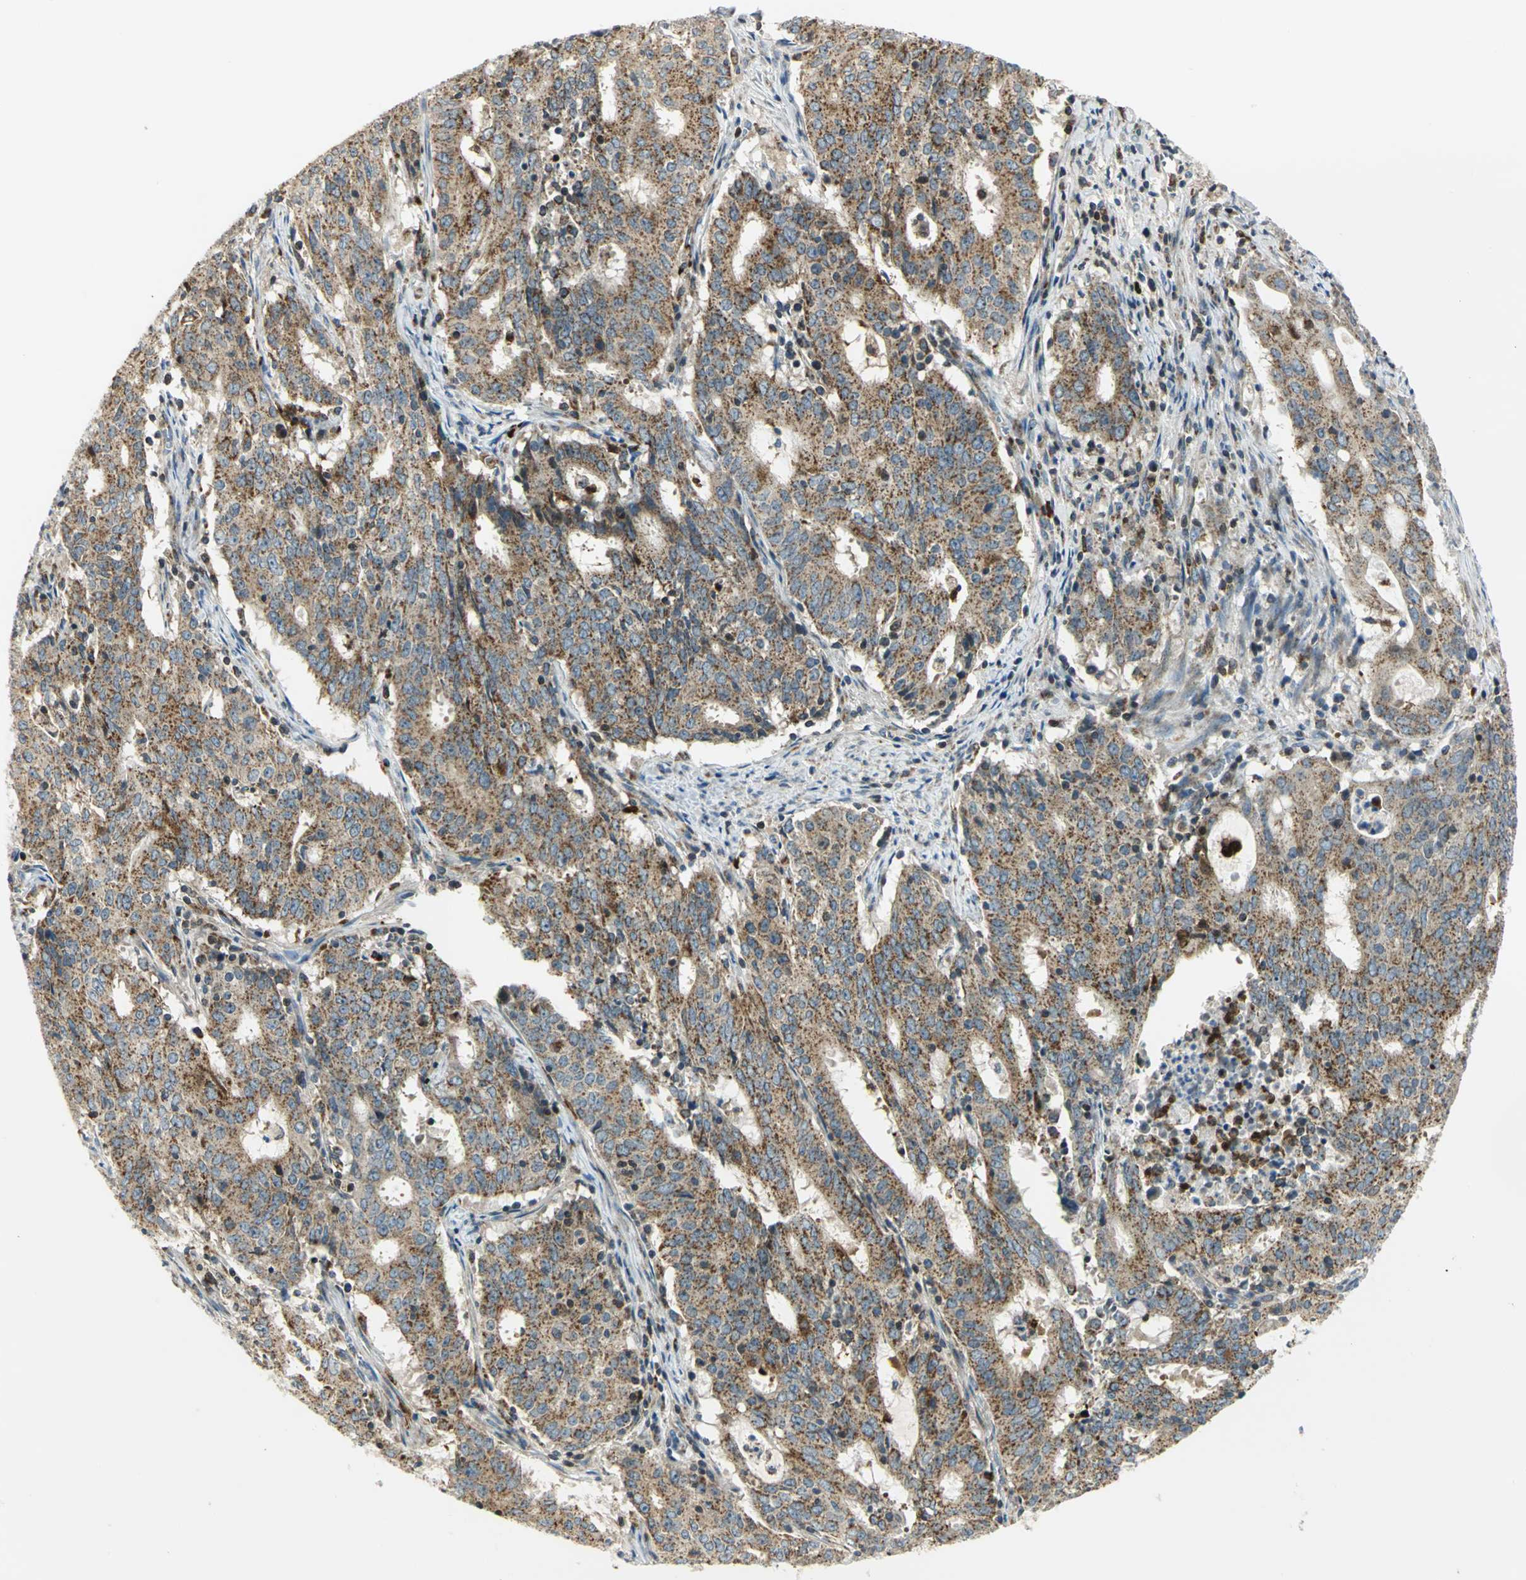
{"staining": {"intensity": "moderate", "quantity": ">75%", "location": "cytoplasmic/membranous"}, "tissue": "cervical cancer", "cell_type": "Tumor cells", "image_type": "cancer", "snomed": [{"axis": "morphology", "description": "Adenocarcinoma, NOS"}, {"axis": "topography", "description": "Cervix"}], "caption": "DAB immunohistochemical staining of adenocarcinoma (cervical) reveals moderate cytoplasmic/membranous protein positivity in approximately >75% of tumor cells.", "gene": "USP40", "patient": {"sex": "female", "age": 44}}